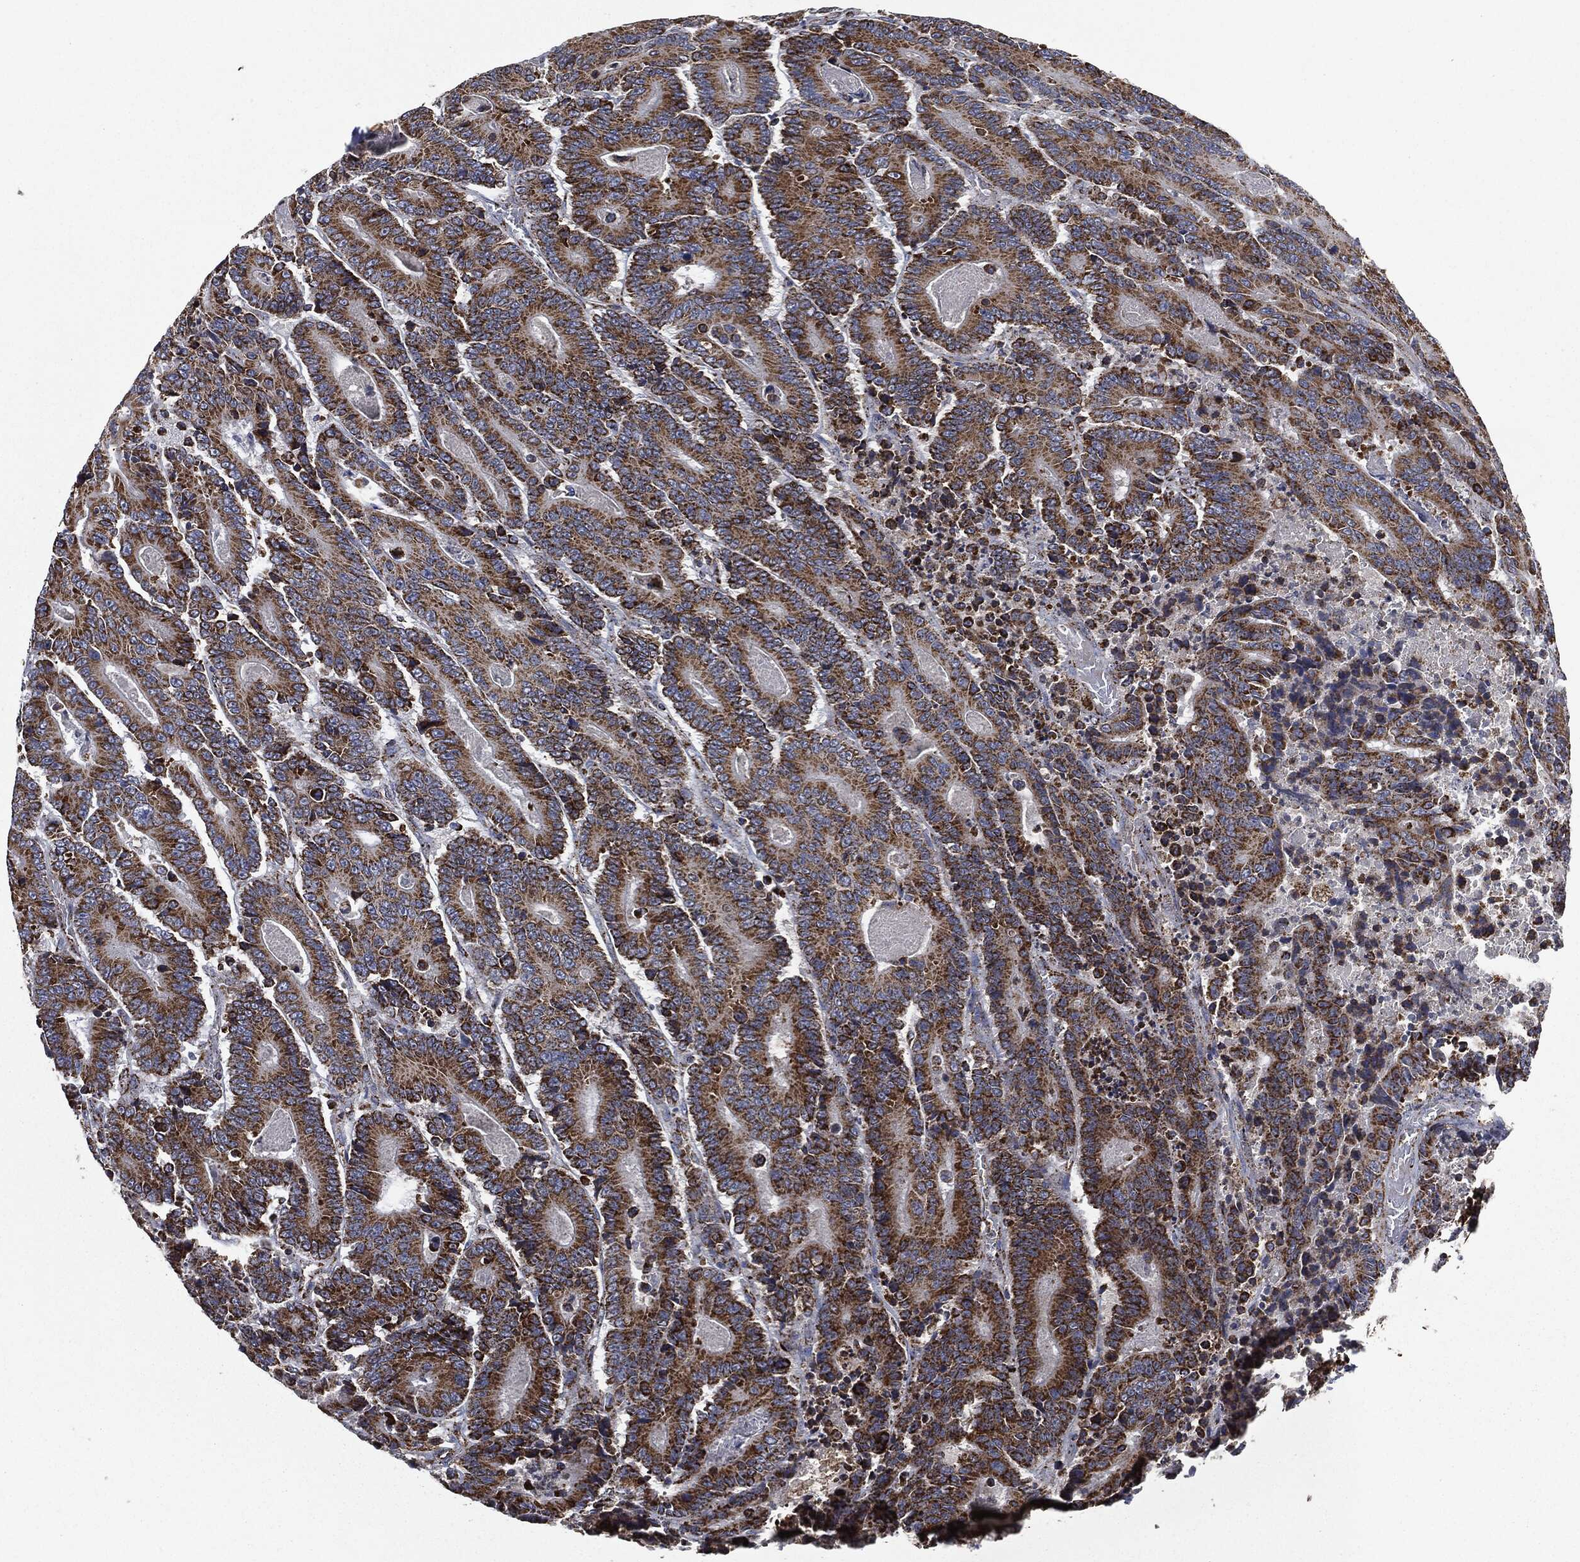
{"staining": {"intensity": "strong", "quantity": ">75%", "location": "cytoplasmic/membranous"}, "tissue": "colorectal cancer", "cell_type": "Tumor cells", "image_type": "cancer", "snomed": [{"axis": "morphology", "description": "Adenocarcinoma, NOS"}, {"axis": "topography", "description": "Colon"}], "caption": "Human adenocarcinoma (colorectal) stained with a brown dye exhibits strong cytoplasmic/membranous positive staining in approximately >75% of tumor cells.", "gene": "RYK", "patient": {"sex": "male", "age": 83}}